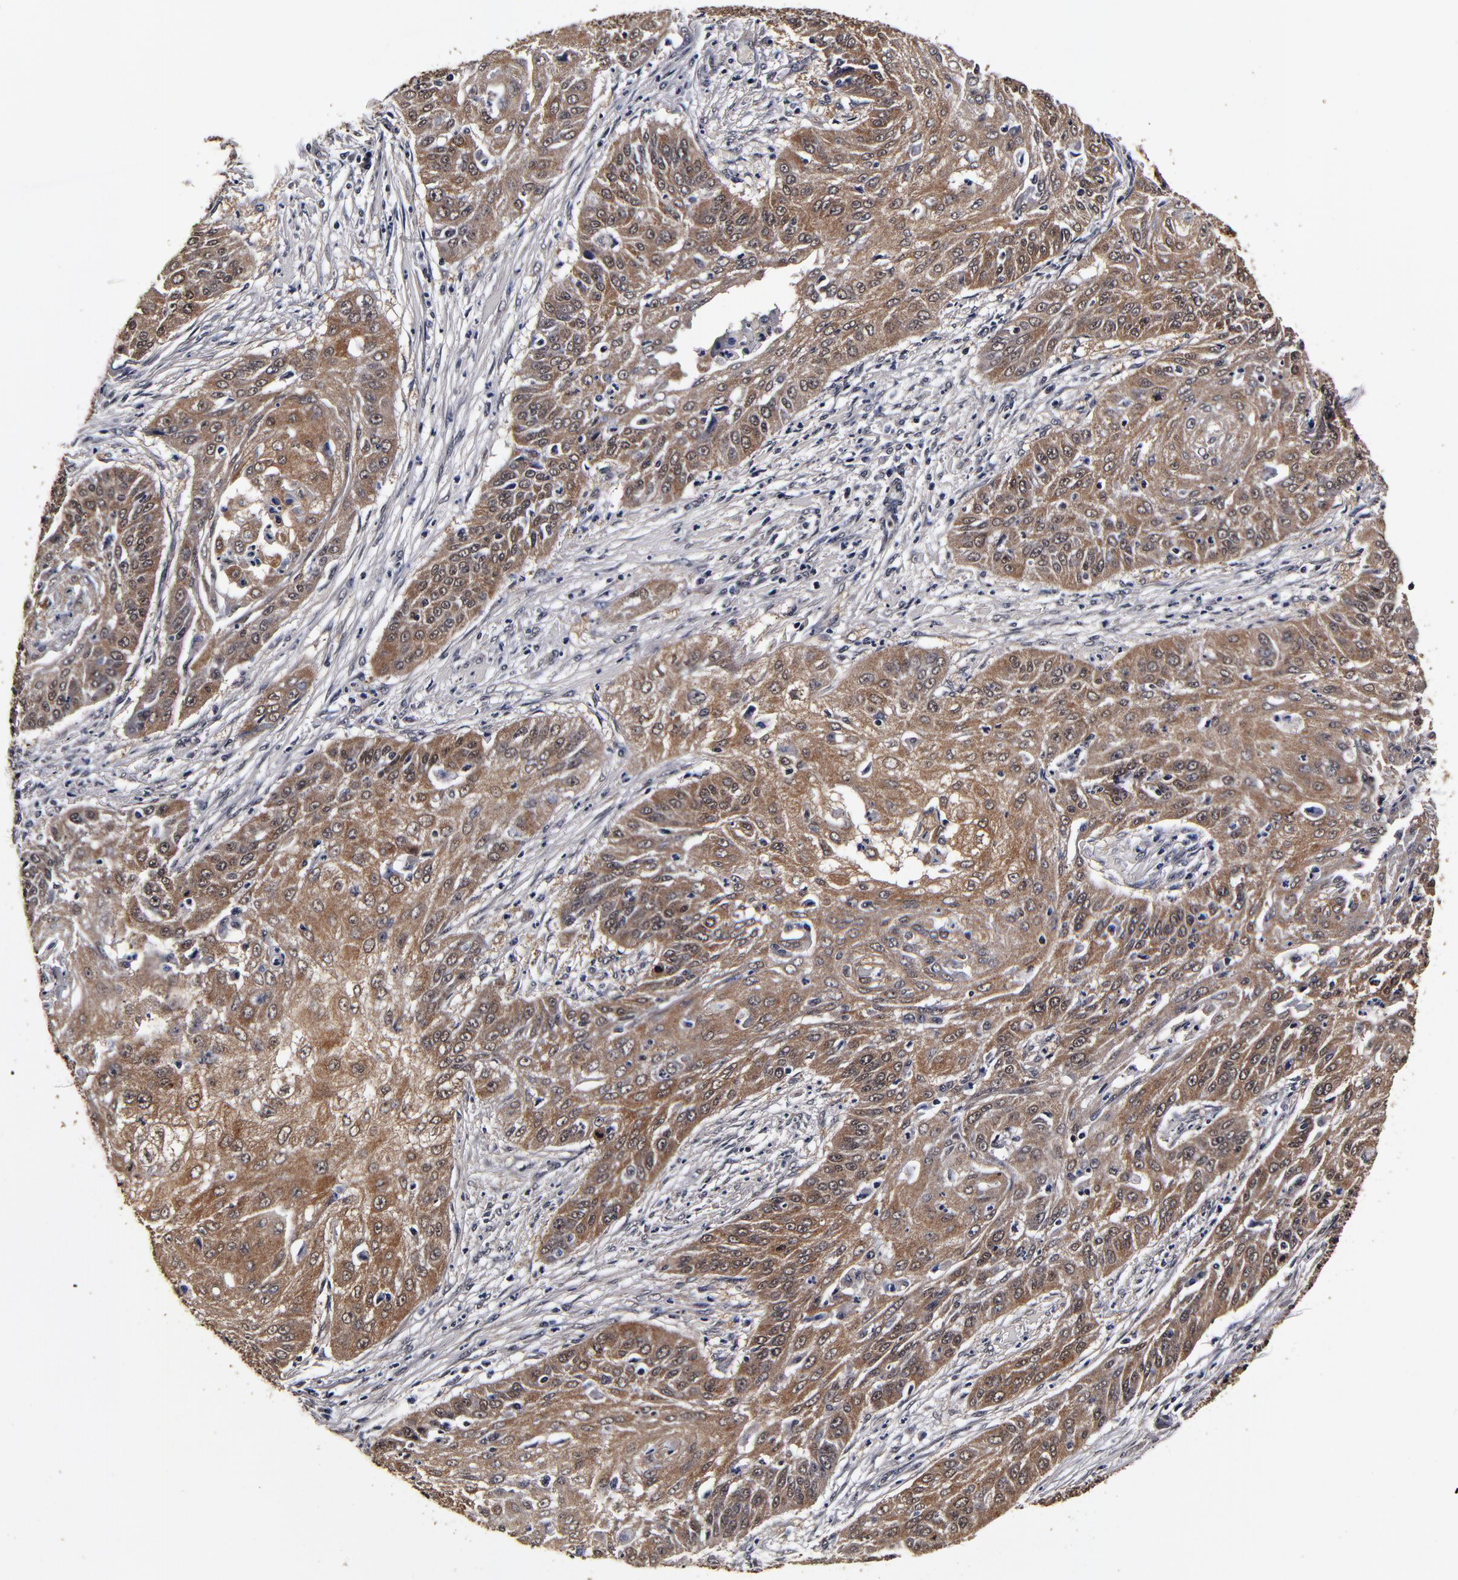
{"staining": {"intensity": "moderate", "quantity": ">75%", "location": "cytoplasmic/membranous"}, "tissue": "cervical cancer", "cell_type": "Tumor cells", "image_type": "cancer", "snomed": [{"axis": "morphology", "description": "Squamous cell carcinoma, NOS"}, {"axis": "topography", "description": "Cervix"}], "caption": "Immunohistochemistry (IHC) of human cervical cancer (squamous cell carcinoma) displays medium levels of moderate cytoplasmic/membranous expression in approximately >75% of tumor cells. Using DAB (brown) and hematoxylin (blue) stains, captured at high magnification using brightfield microscopy.", "gene": "MMP15", "patient": {"sex": "female", "age": 64}}